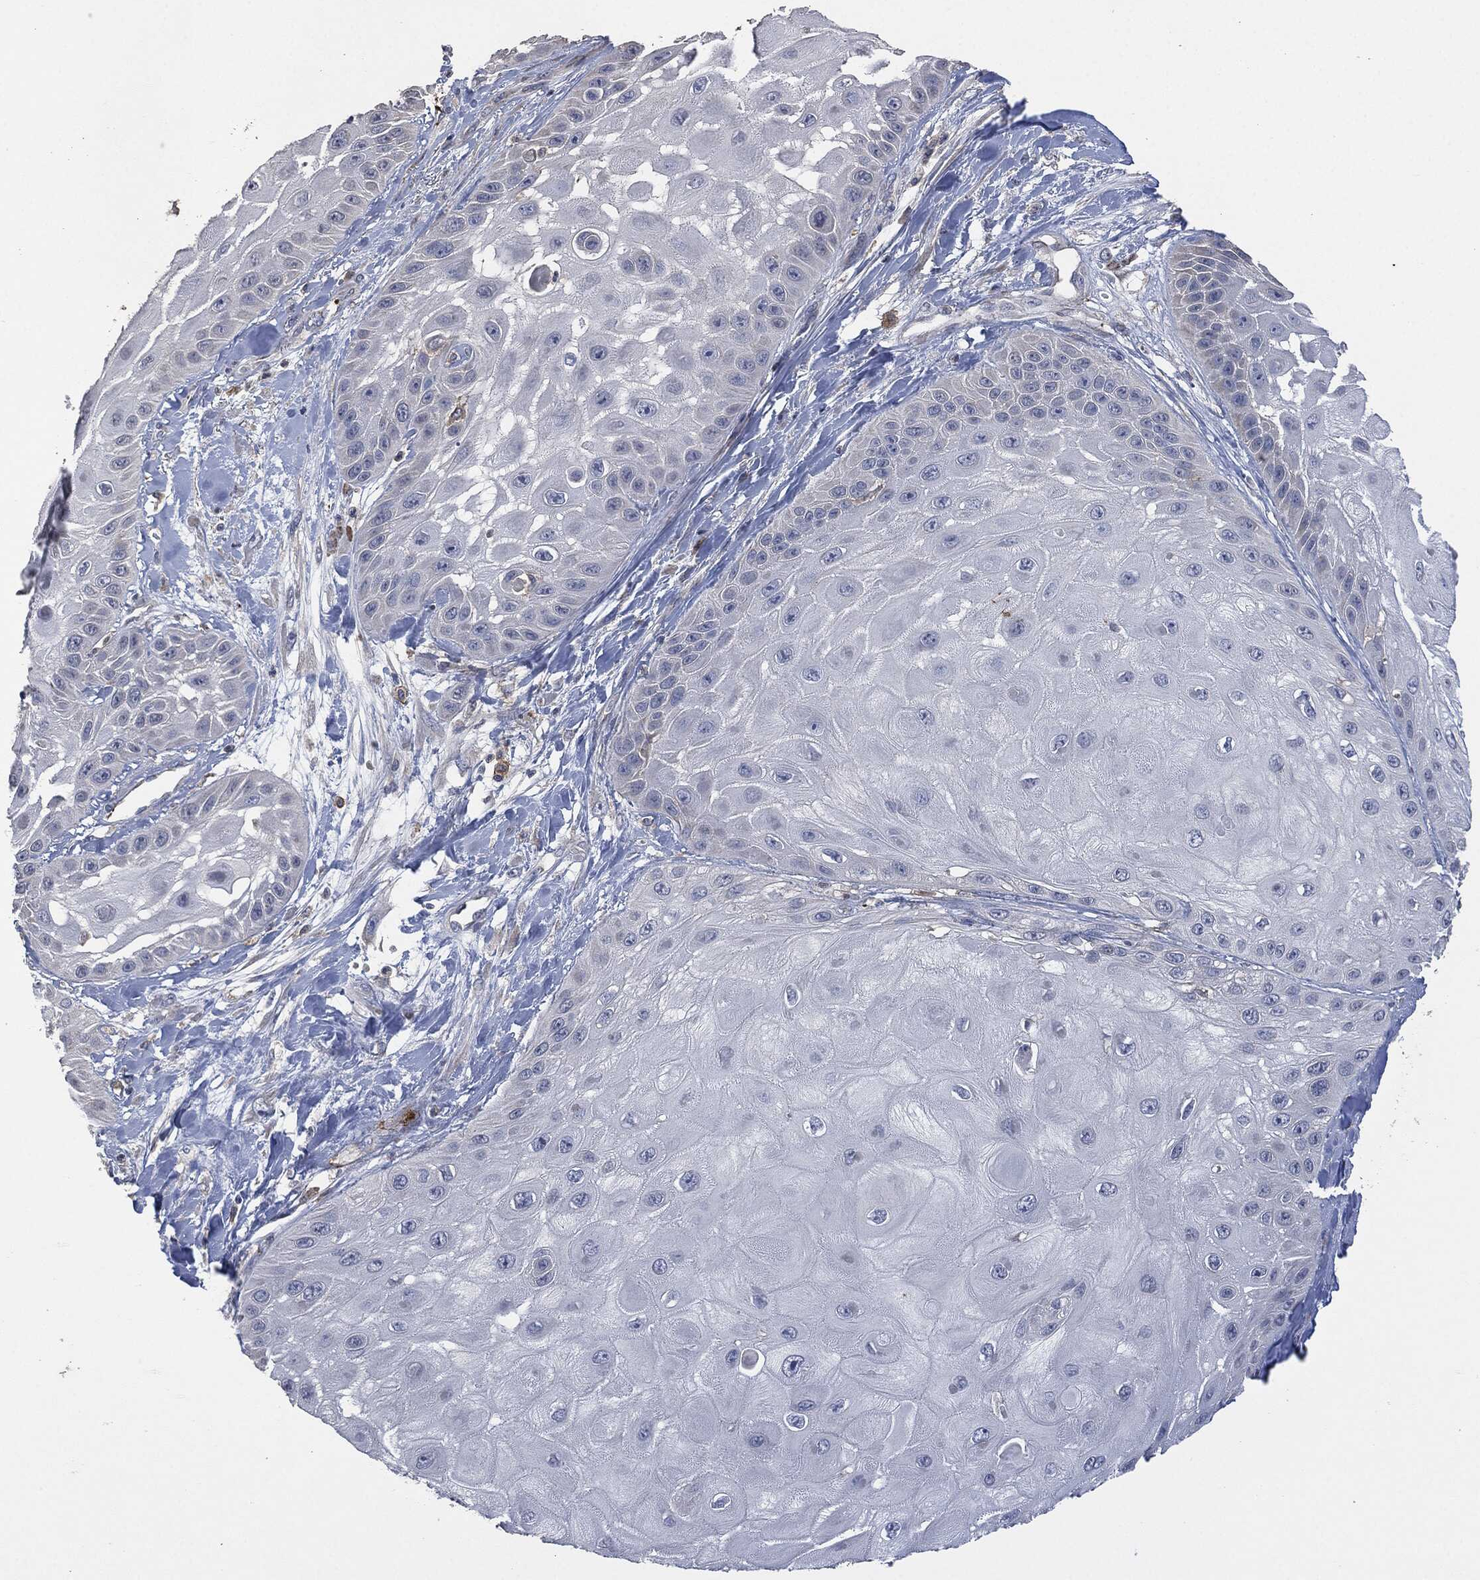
{"staining": {"intensity": "negative", "quantity": "none", "location": "none"}, "tissue": "skin cancer", "cell_type": "Tumor cells", "image_type": "cancer", "snomed": [{"axis": "morphology", "description": "Normal tissue, NOS"}, {"axis": "morphology", "description": "Squamous cell carcinoma, NOS"}, {"axis": "topography", "description": "Skin"}], "caption": "The immunohistochemistry (IHC) photomicrograph has no significant expression in tumor cells of skin cancer tissue.", "gene": "CD33", "patient": {"sex": "male", "age": 79}}